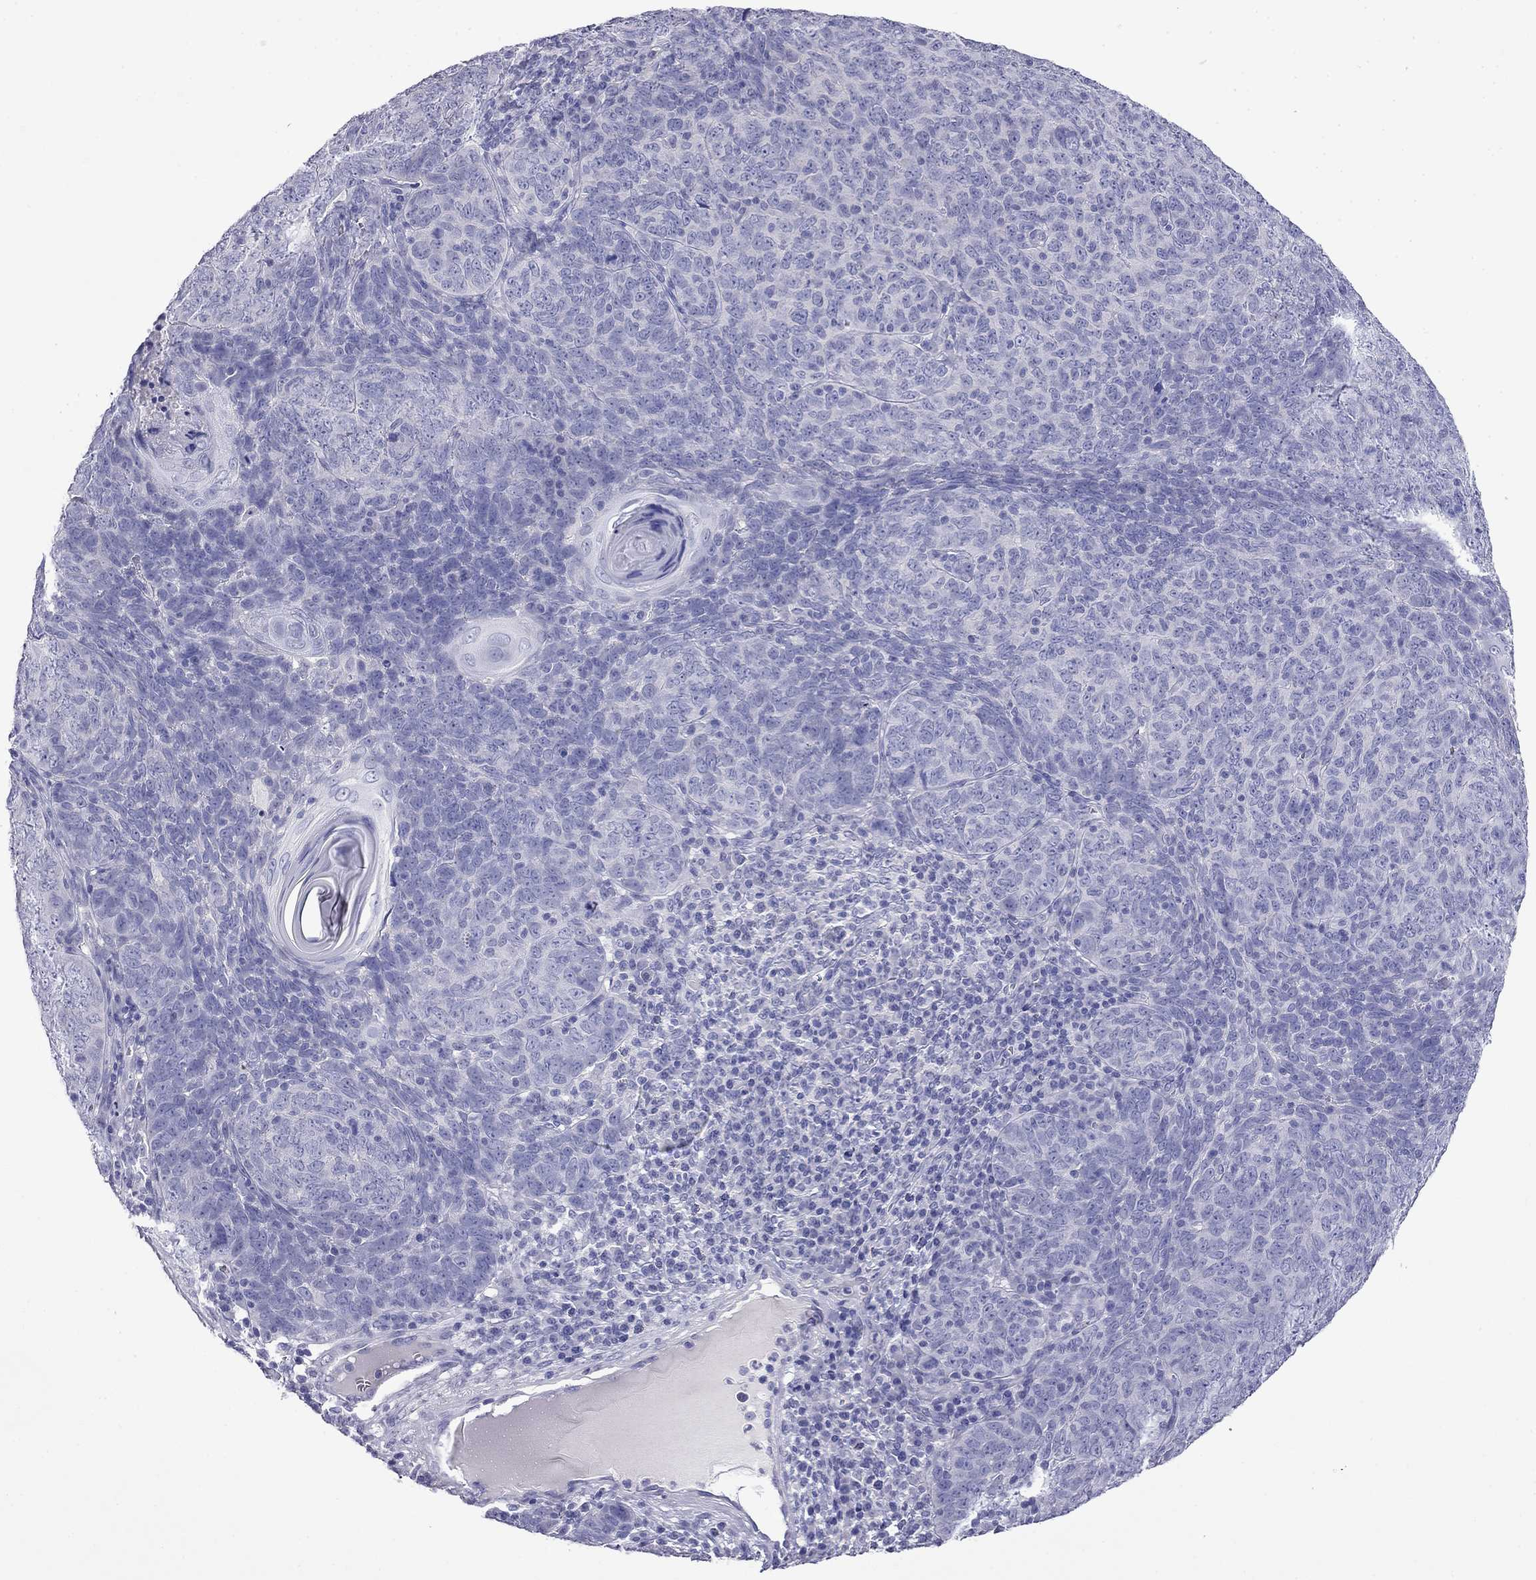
{"staining": {"intensity": "negative", "quantity": "none", "location": "none"}, "tissue": "skin cancer", "cell_type": "Tumor cells", "image_type": "cancer", "snomed": [{"axis": "morphology", "description": "Squamous cell carcinoma, NOS"}, {"axis": "topography", "description": "Skin"}, {"axis": "topography", "description": "Anal"}], "caption": "Image shows no significant protein staining in tumor cells of skin squamous cell carcinoma.", "gene": "MYO15A", "patient": {"sex": "female", "age": 51}}